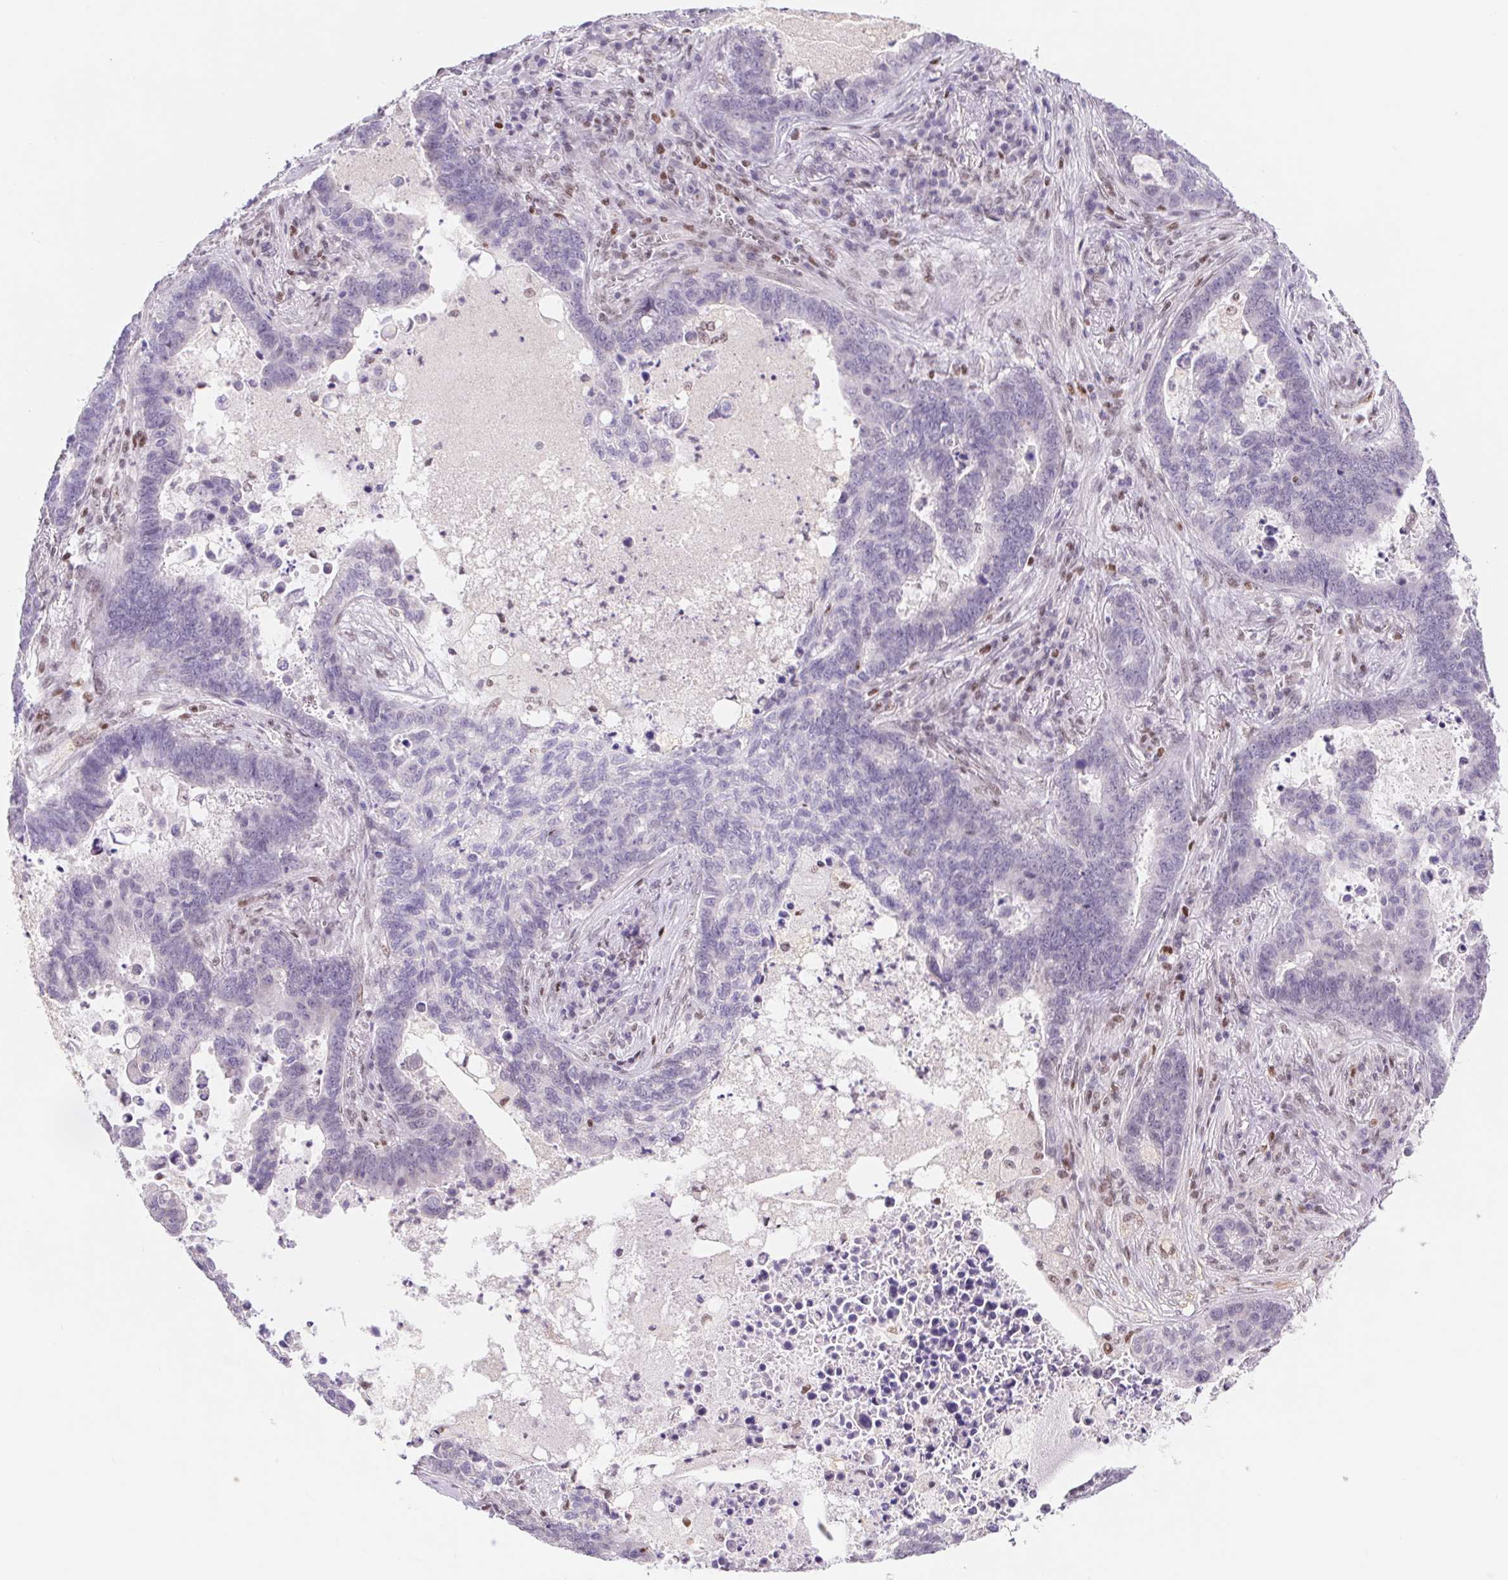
{"staining": {"intensity": "negative", "quantity": "none", "location": "none"}, "tissue": "lung cancer", "cell_type": "Tumor cells", "image_type": "cancer", "snomed": [{"axis": "morphology", "description": "Aneuploidy"}, {"axis": "morphology", "description": "Adenocarcinoma, NOS"}, {"axis": "morphology", "description": "Adenocarcinoma primary or metastatic"}, {"axis": "topography", "description": "Lung"}], "caption": "A micrograph of adenocarcinoma (lung) stained for a protein displays no brown staining in tumor cells.", "gene": "TRERF1", "patient": {"sex": "female", "age": 75}}